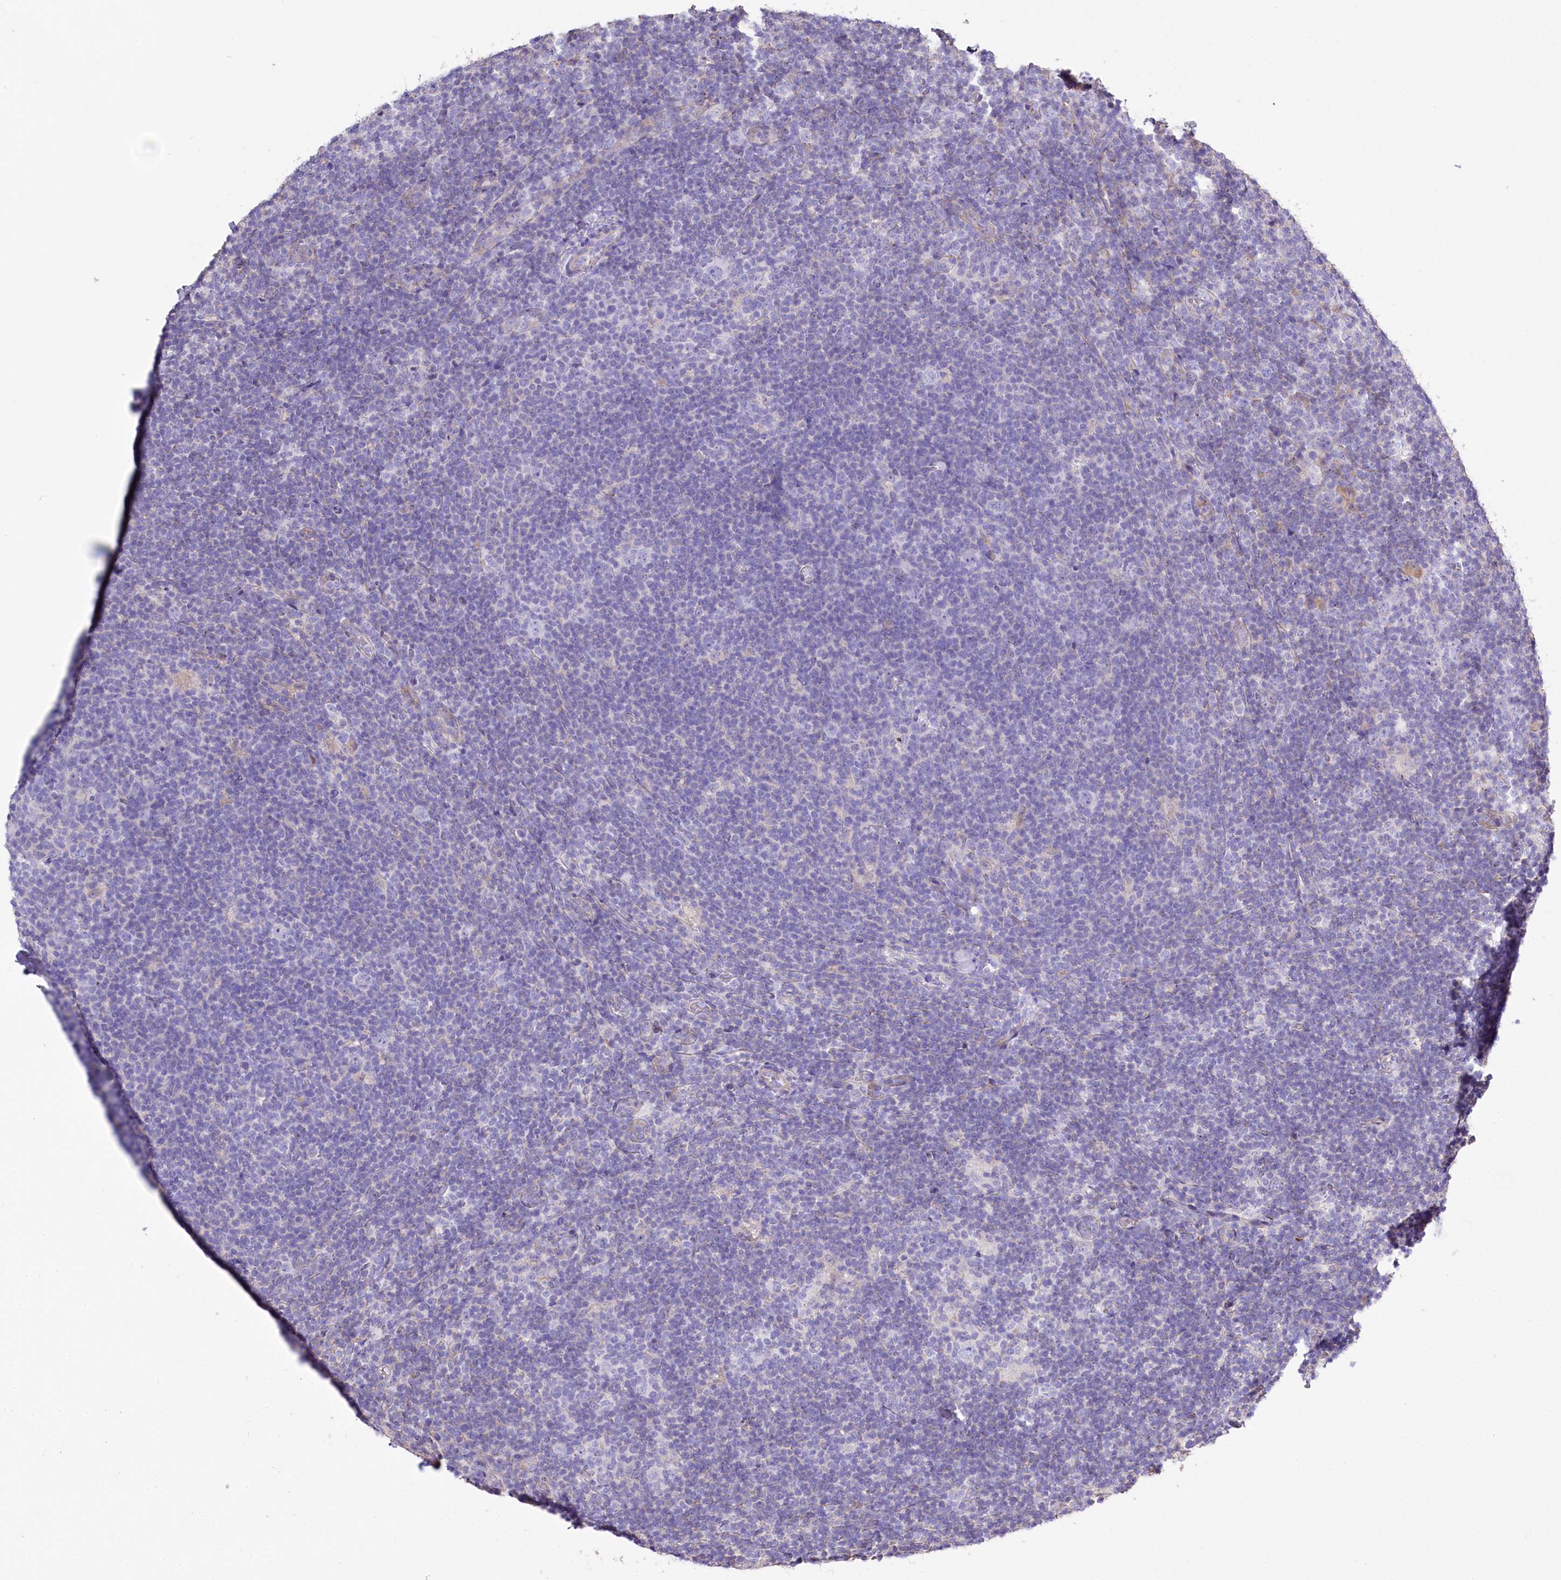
{"staining": {"intensity": "negative", "quantity": "none", "location": "none"}, "tissue": "lymphoma", "cell_type": "Tumor cells", "image_type": "cancer", "snomed": [{"axis": "morphology", "description": "Hodgkin's disease, NOS"}, {"axis": "topography", "description": "Lymph node"}], "caption": "Immunohistochemistry (IHC) micrograph of human lymphoma stained for a protein (brown), which shows no staining in tumor cells. The staining was performed using DAB (3,3'-diaminobenzidine) to visualize the protein expression in brown, while the nuclei were stained in blue with hematoxylin (Magnification: 20x).", "gene": "PTER", "patient": {"sex": "female", "age": 57}}